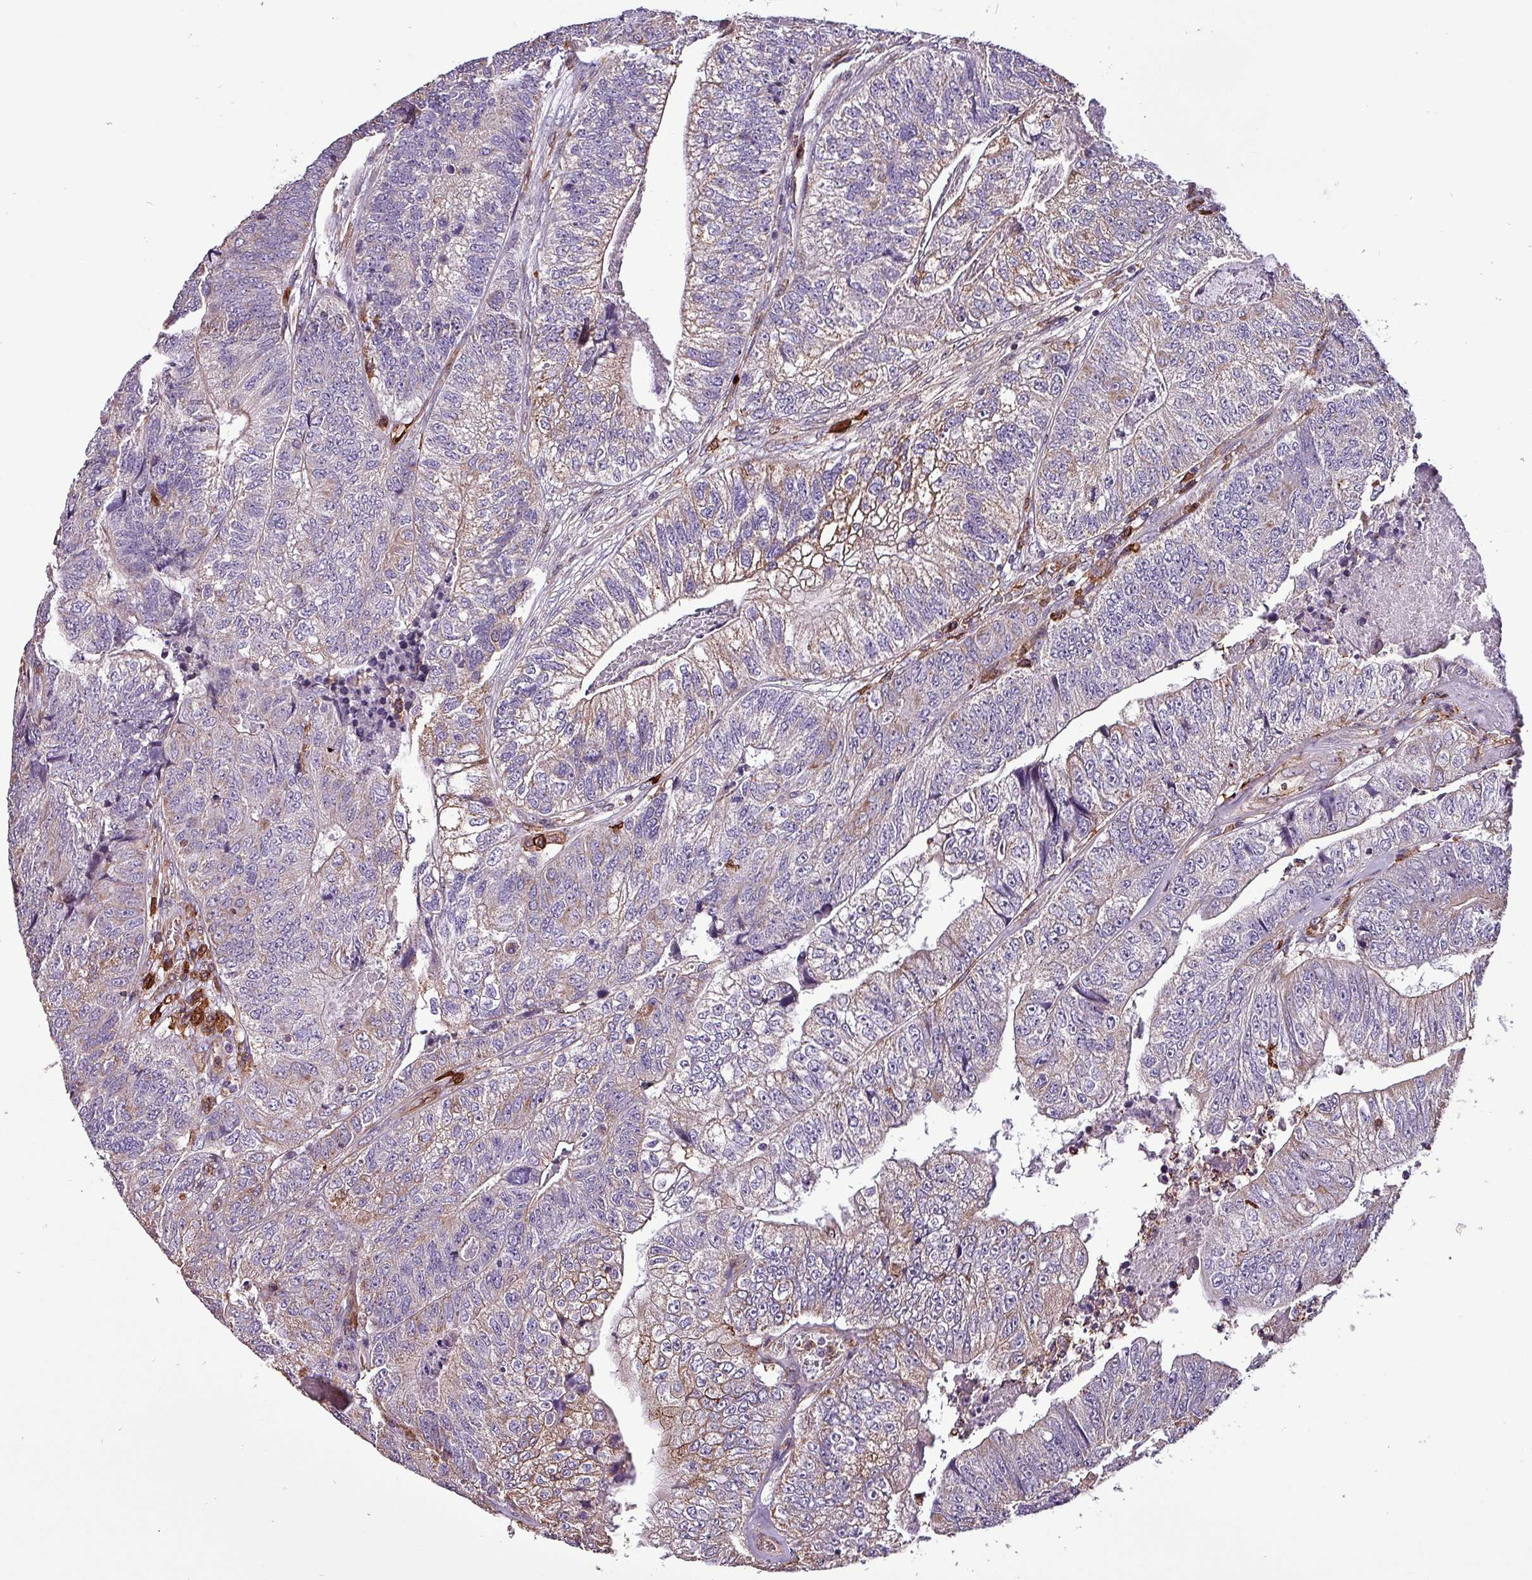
{"staining": {"intensity": "negative", "quantity": "none", "location": "none"}, "tissue": "colorectal cancer", "cell_type": "Tumor cells", "image_type": "cancer", "snomed": [{"axis": "morphology", "description": "Adenocarcinoma, NOS"}, {"axis": "topography", "description": "Colon"}], "caption": "Immunohistochemistry (IHC) of human adenocarcinoma (colorectal) reveals no staining in tumor cells. (Stains: DAB (3,3'-diaminobenzidine) immunohistochemistry (IHC) with hematoxylin counter stain, Microscopy: brightfield microscopy at high magnification).", "gene": "SCIN", "patient": {"sex": "female", "age": 67}}